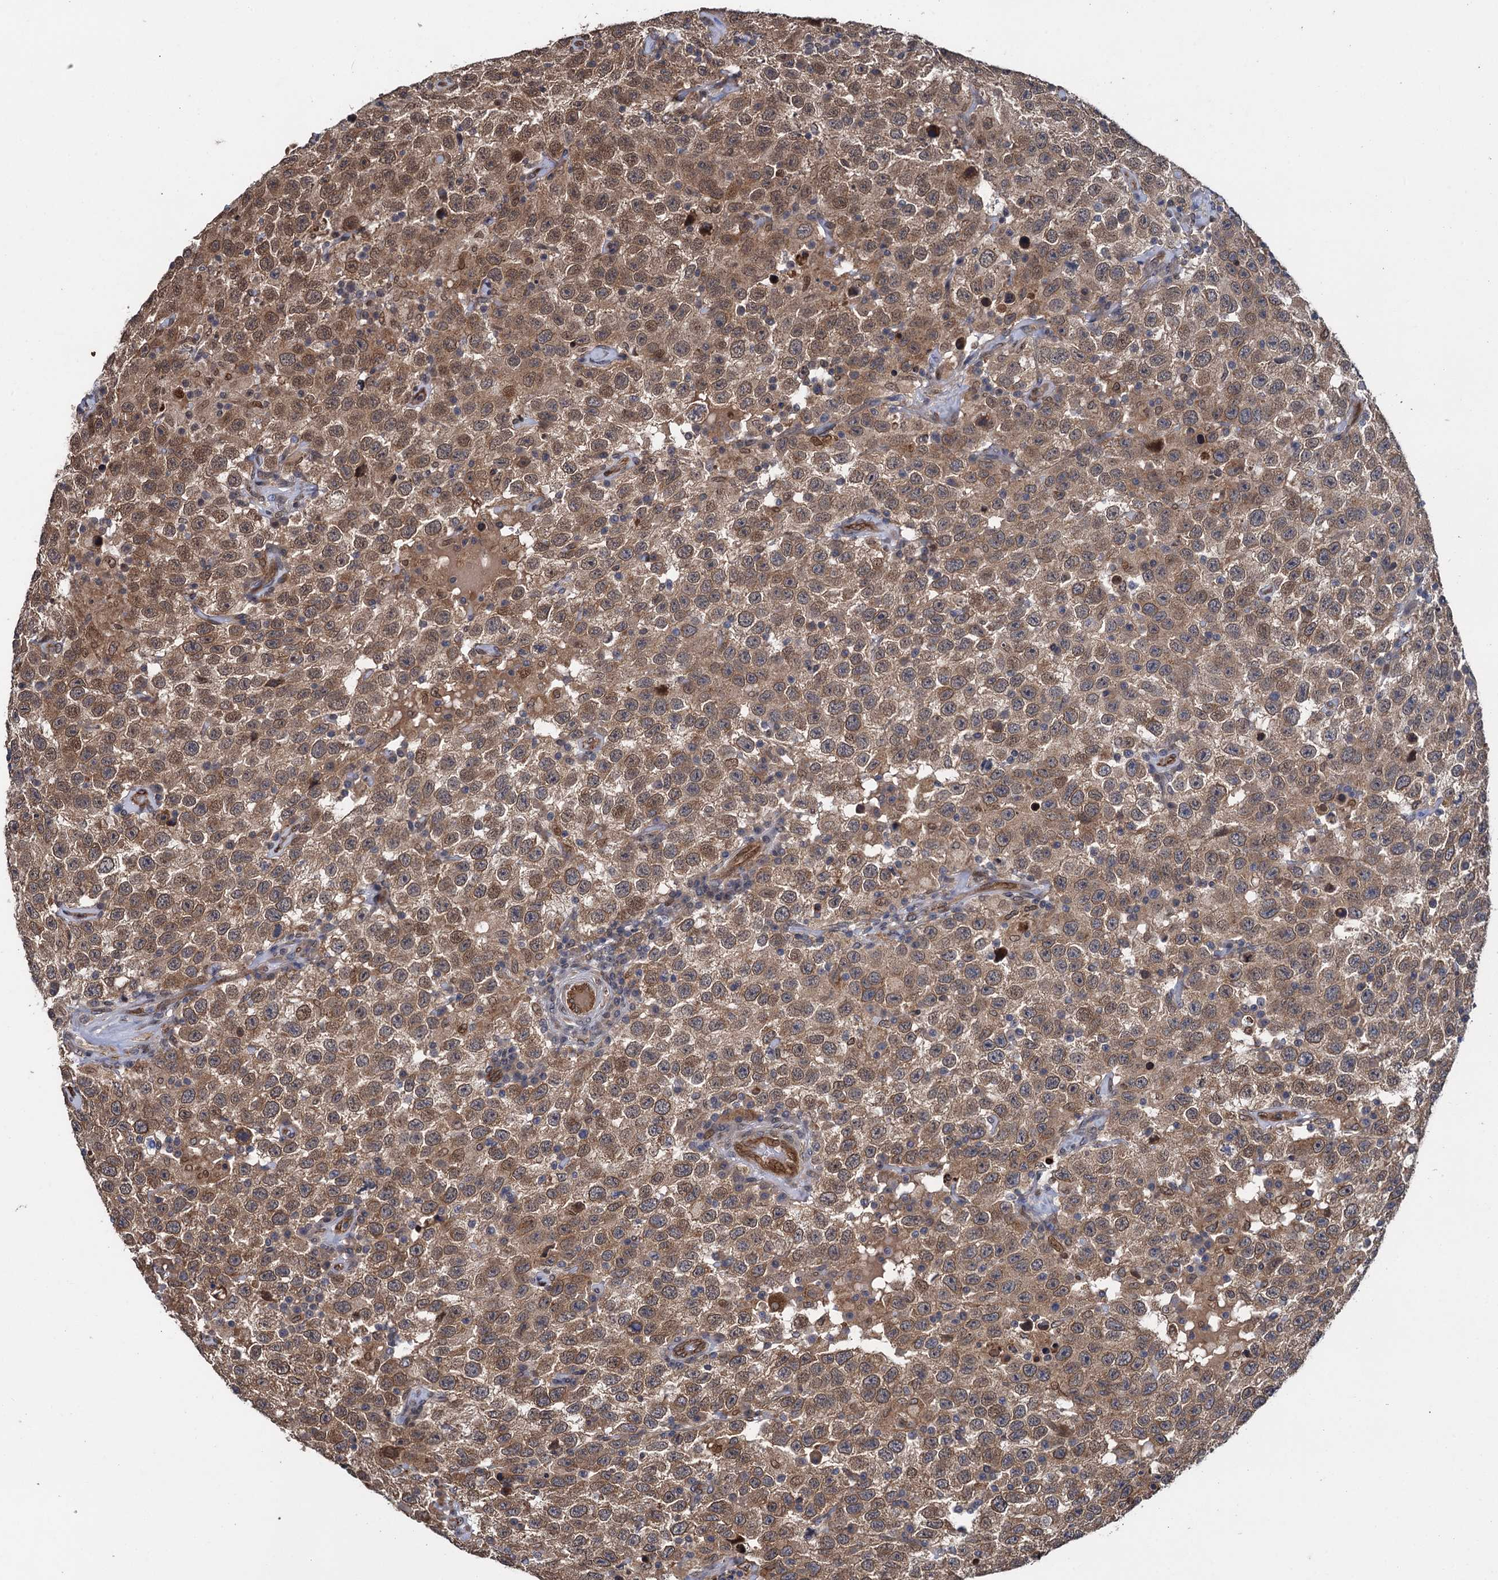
{"staining": {"intensity": "moderate", "quantity": ">75%", "location": "cytoplasmic/membranous,nuclear"}, "tissue": "testis cancer", "cell_type": "Tumor cells", "image_type": "cancer", "snomed": [{"axis": "morphology", "description": "Seminoma, NOS"}, {"axis": "topography", "description": "Testis"}], "caption": "High-power microscopy captured an IHC photomicrograph of testis cancer, revealing moderate cytoplasmic/membranous and nuclear positivity in approximately >75% of tumor cells. (DAB (3,3'-diaminobenzidine) = brown stain, brightfield microscopy at high magnification).", "gene": "EVX2", "patient": {"sex": "male", "age": 41}}